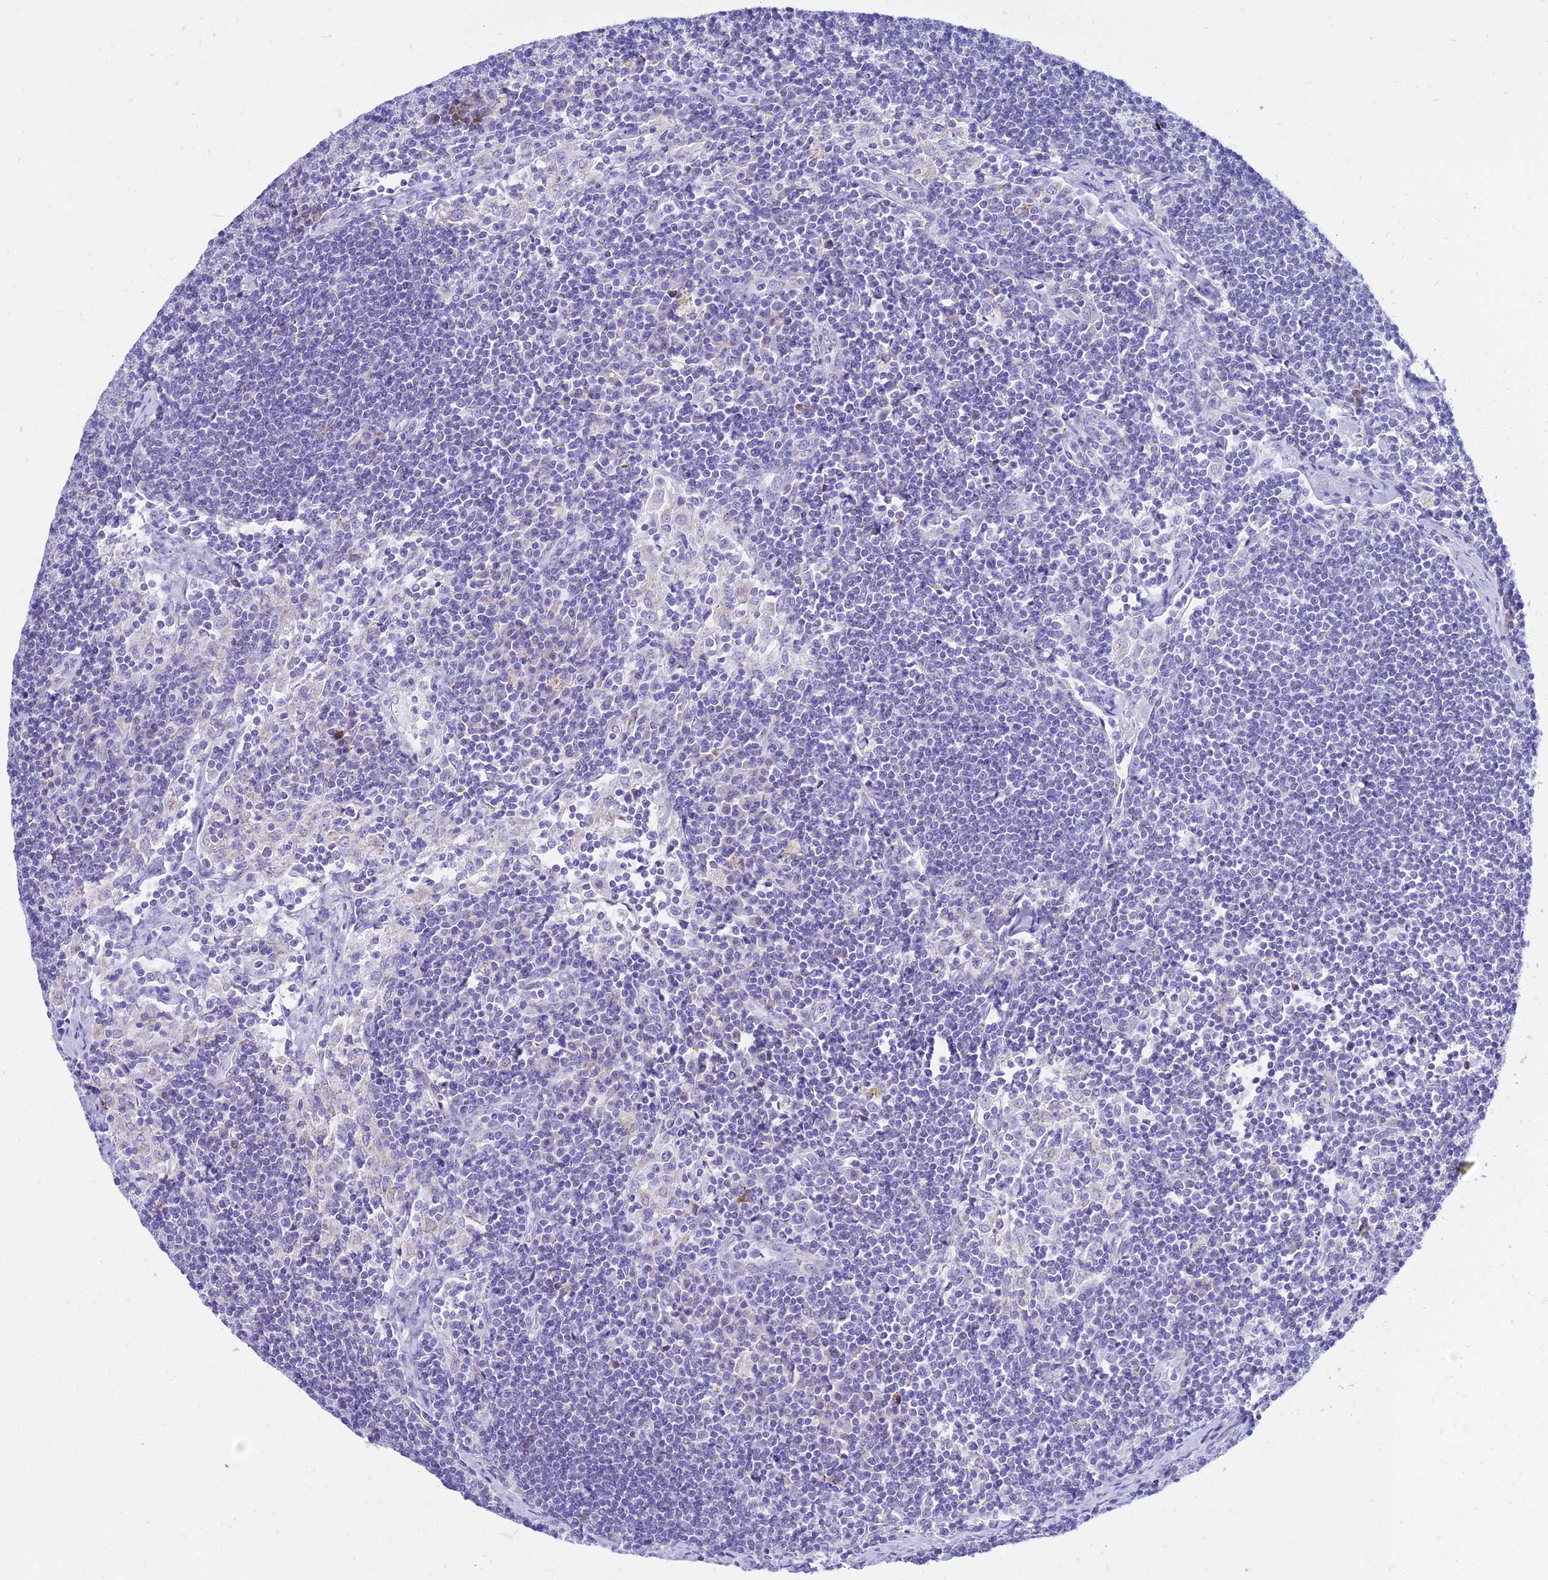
{"staining": {"intensity": "negative", "quantity": "none", "location": "none"}, "tissue": "lymph node", "cell_type": "Germinal center cells", "image_type": "normal", "snomed": [{"axis": "morphology", "description": "Normal tissue, NOS"}, {"axis": "topography", "description": "Lymph node"}], "caption": "Immunohistochemistry (IHC) photomicrograph of unremarkable lymph node: human lymph node stained with DAB (3,3'-diaminobenzidine) exhibits no significant protein positivity in germinal center cells.", "gene": "PKN3", "patient": {"sex": "male", "age": 24}}